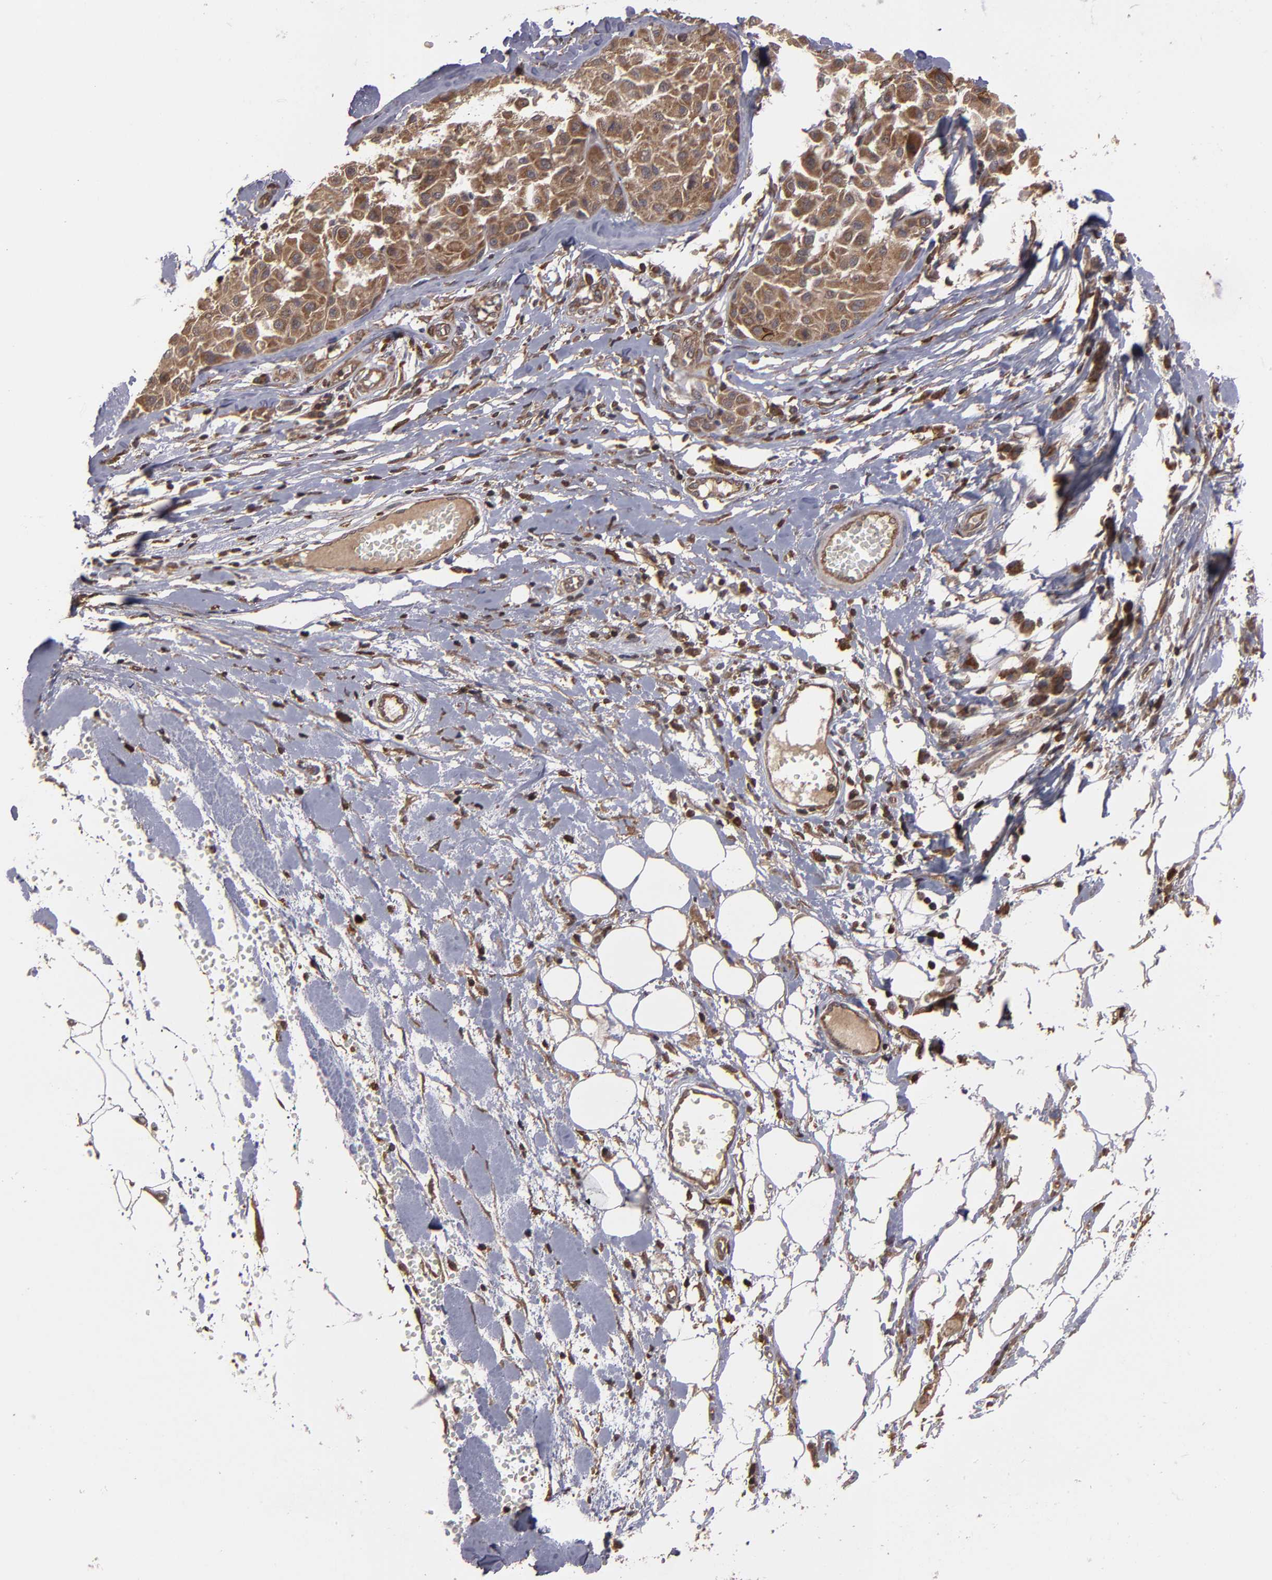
{"staining": {"intensity": "moderate", "quantity": ">75%", "location": "cytoplasmic/membranous"}, "tissue": "melanoma", "cell_type": "Tumor cells", "image_type": "cancer", "snomed": [{"axis": "morphology", "description": "Malignant melanoma, Metastatic site"}, {"axis": "topography", "description": "Soft tissue"}], "caption": "Immunohistochemical staining of human malignant melanoma (metastatic site) demonstrates medium levels of moderate cytoplasmic/membranous protein positivity in approximately >75% of tumor cells. The staining is performed using DAB brown chromogen to label protein expression. The nuclei are counter-stained blue using hematoxylin.", "gene": "RPS6KA6", "patient": {"sex": "male", "age": 41}}